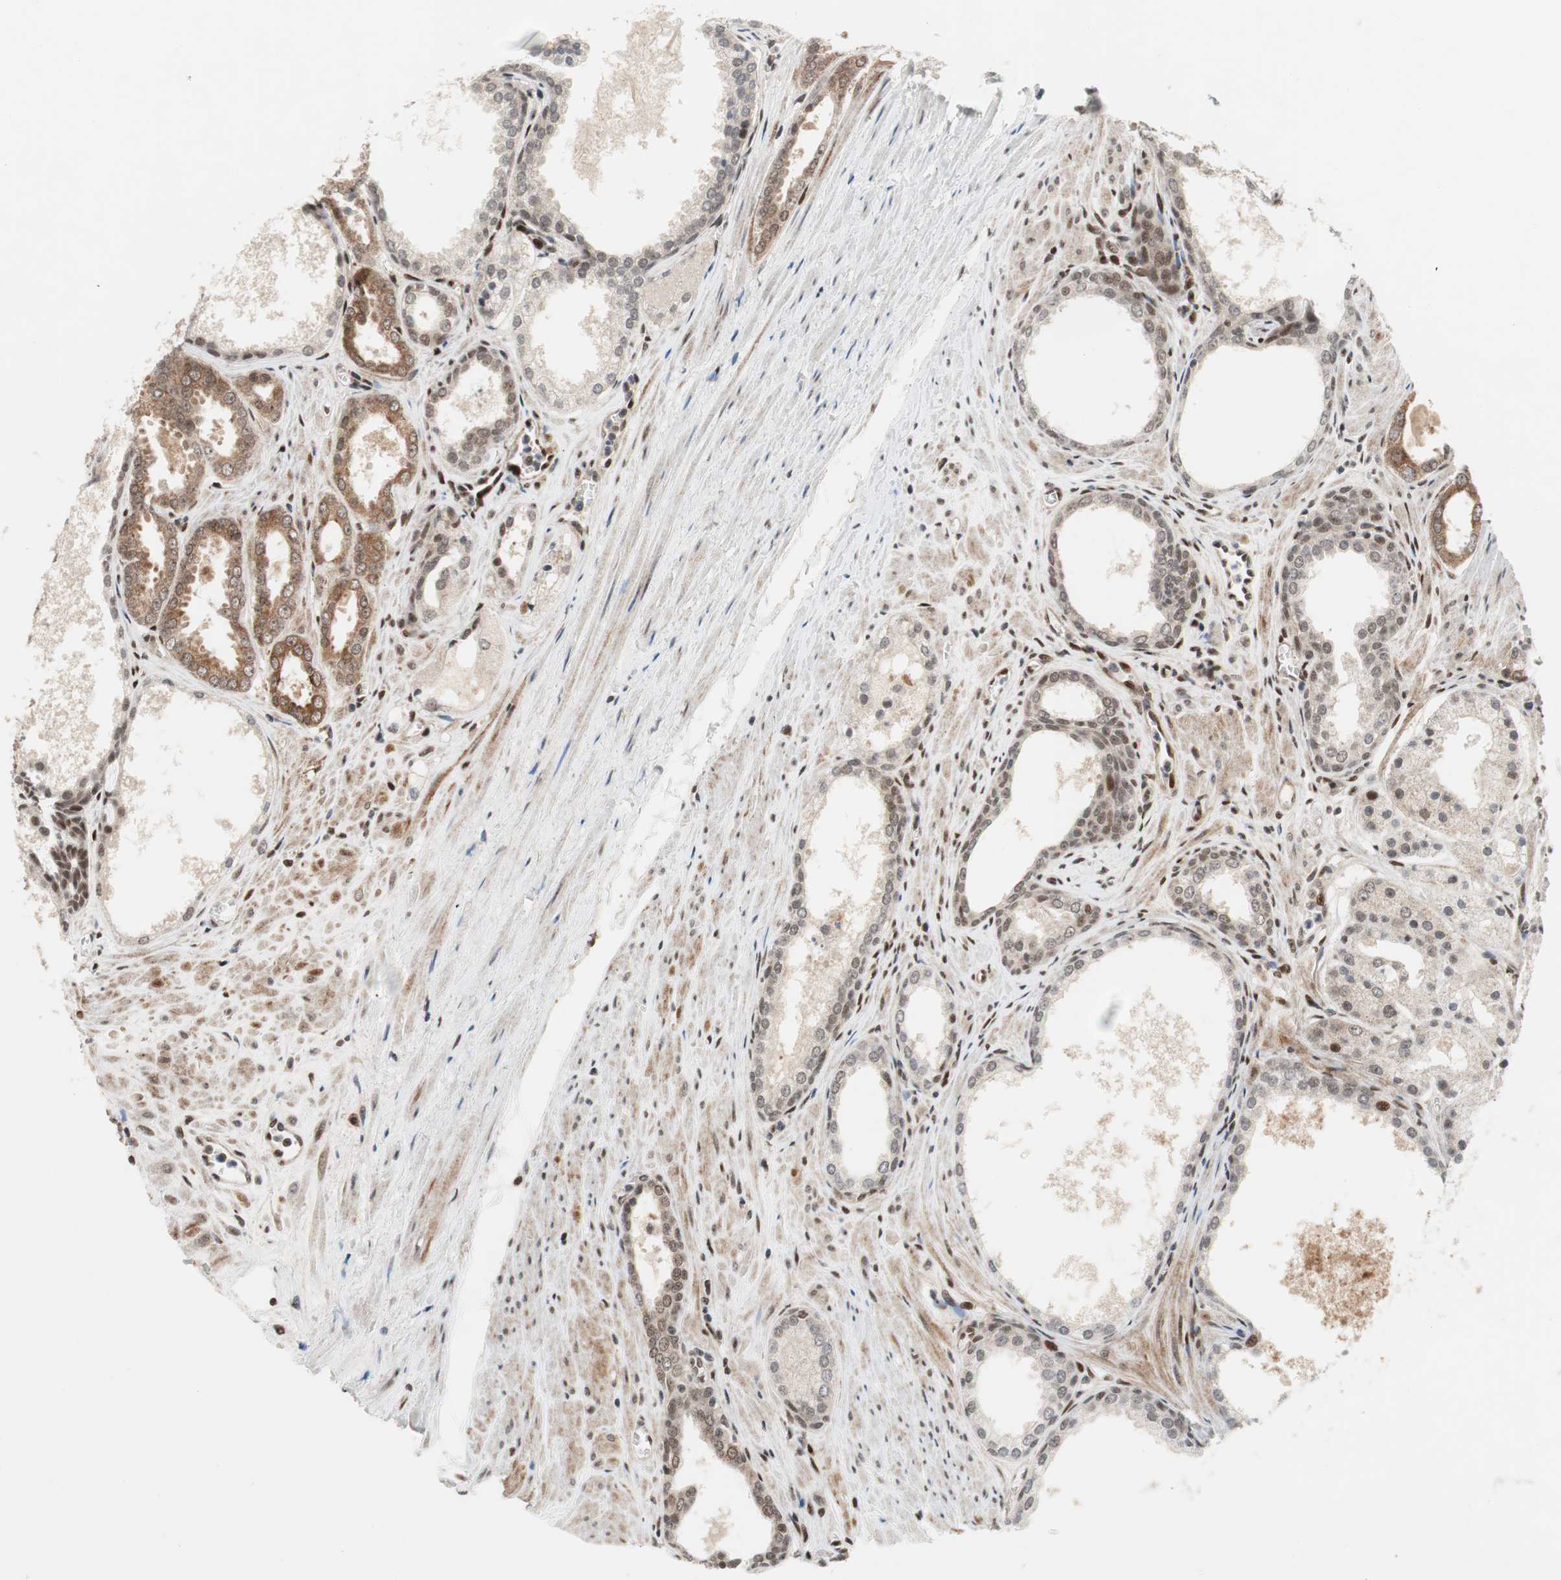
{"staining": {"intensity": "moderate", "quantity": ">75%", "location": "cytoplasmic/membranous,nuclear"}, "tissue": "prostate cancer", "cell_type": "Tumor cells", "image_type": "cancer", "snomed": [{"axis": "morphology", "description": "Adenocarcinoma, Low grade"}, {"axis": "topography", "description": "Prostate"}], "caption": "Immunohistochemical staining of low-grade adenocarcinoma (prostate) displays medium levels of moderate cytoplasmic/membranous and nuclear protein staining in about >75% of tumor cells.", "gene": "TCF12", "patient": {"sex": "male", "age": 57}}